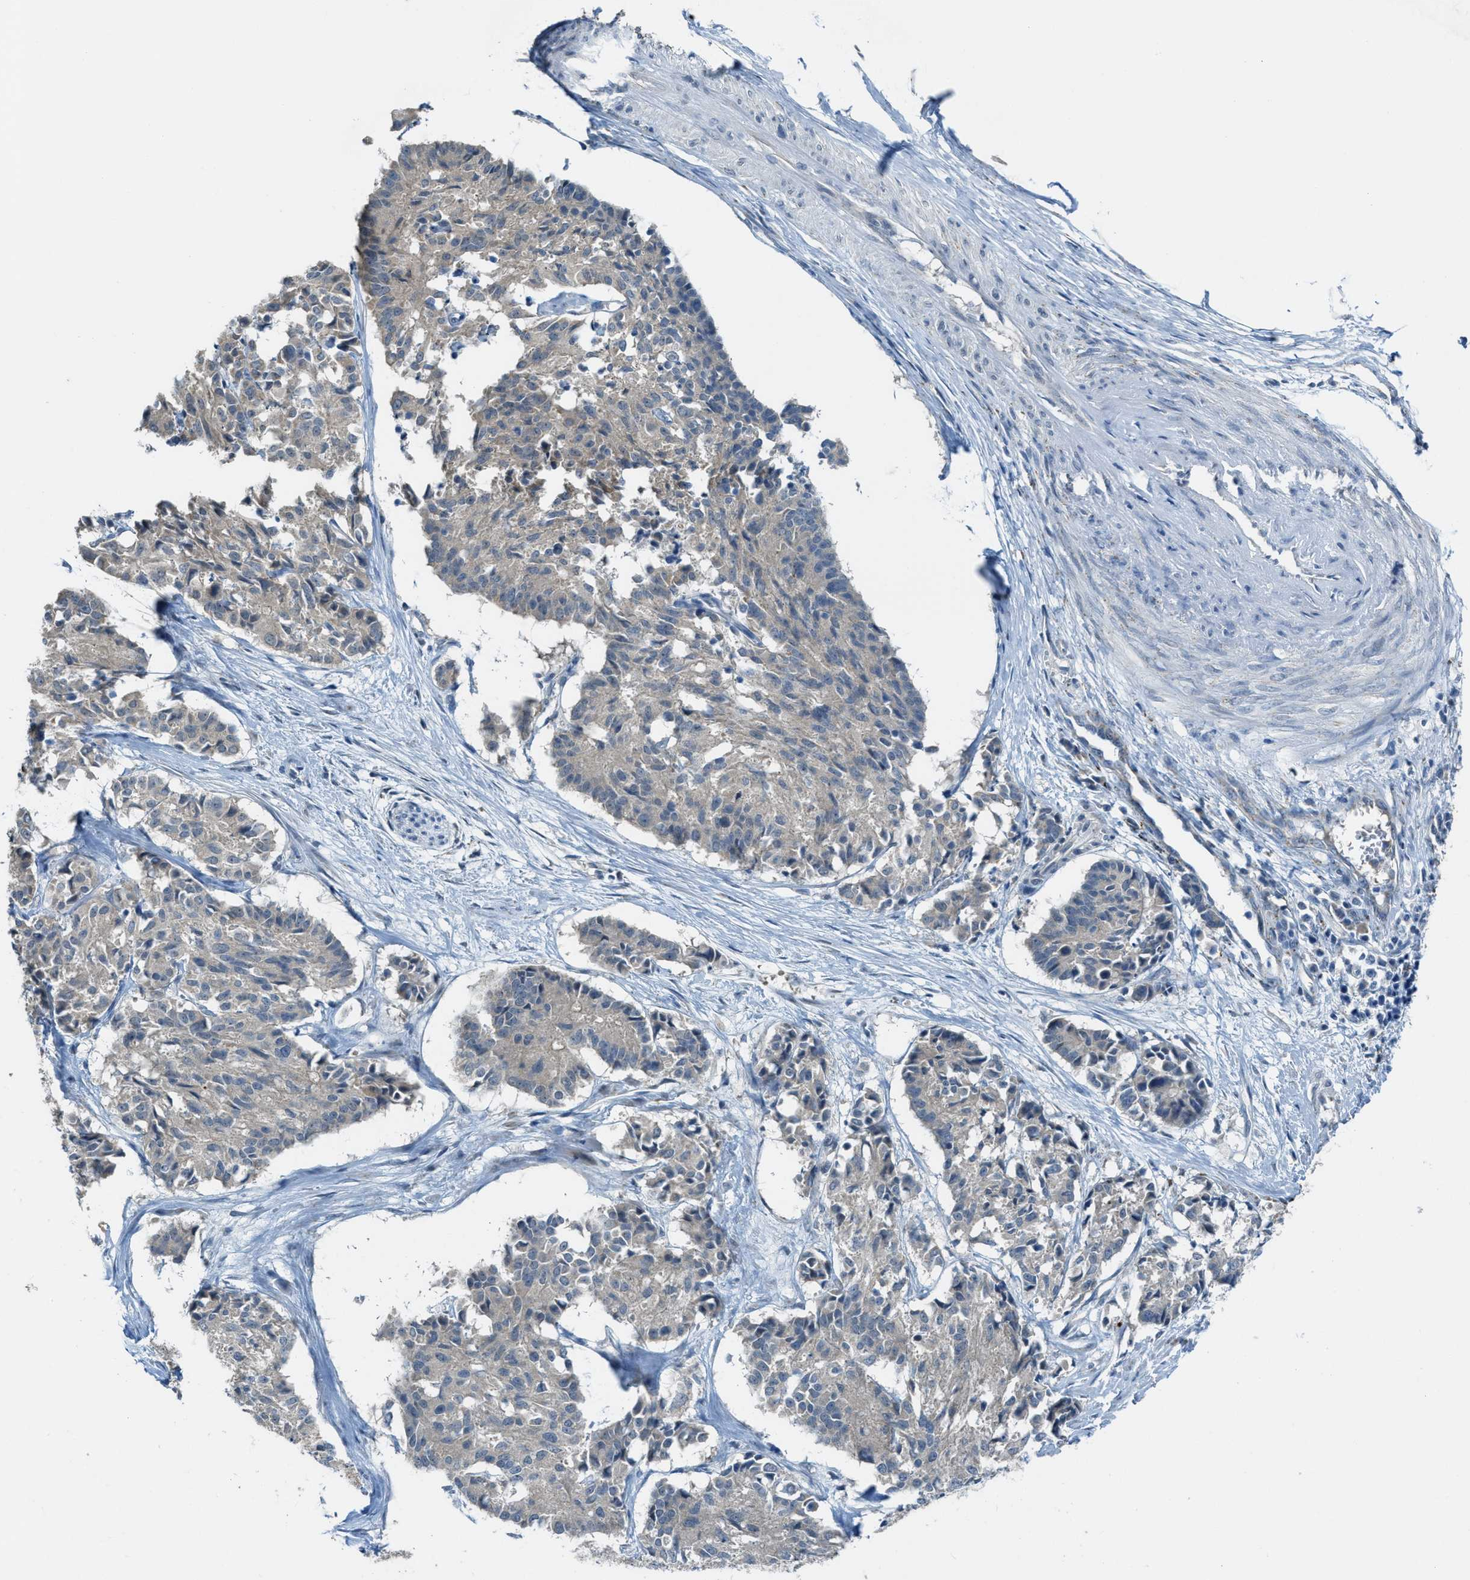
{"staining": {"intensity": "negative", "quantity": "none", "location": "none"}, "tissue": "cervical cancer", "cell_type": "Tumor cells", "image_type": "cancer", "snomed": [{"axis": "morphology", "description": "Squamous cell carcinoma, NOS"}, {"axis": "topography", "description": "Cervix"}], "caption": "A micrograph of human cervical squamous cell carcinoma is negative for staining in tumor cells. (DAB (3,3'-diaminobenzidine) immunohistochemistry, high magnification).", "gene": "CDON", "patient": {"sex": "female", "age": 35}}